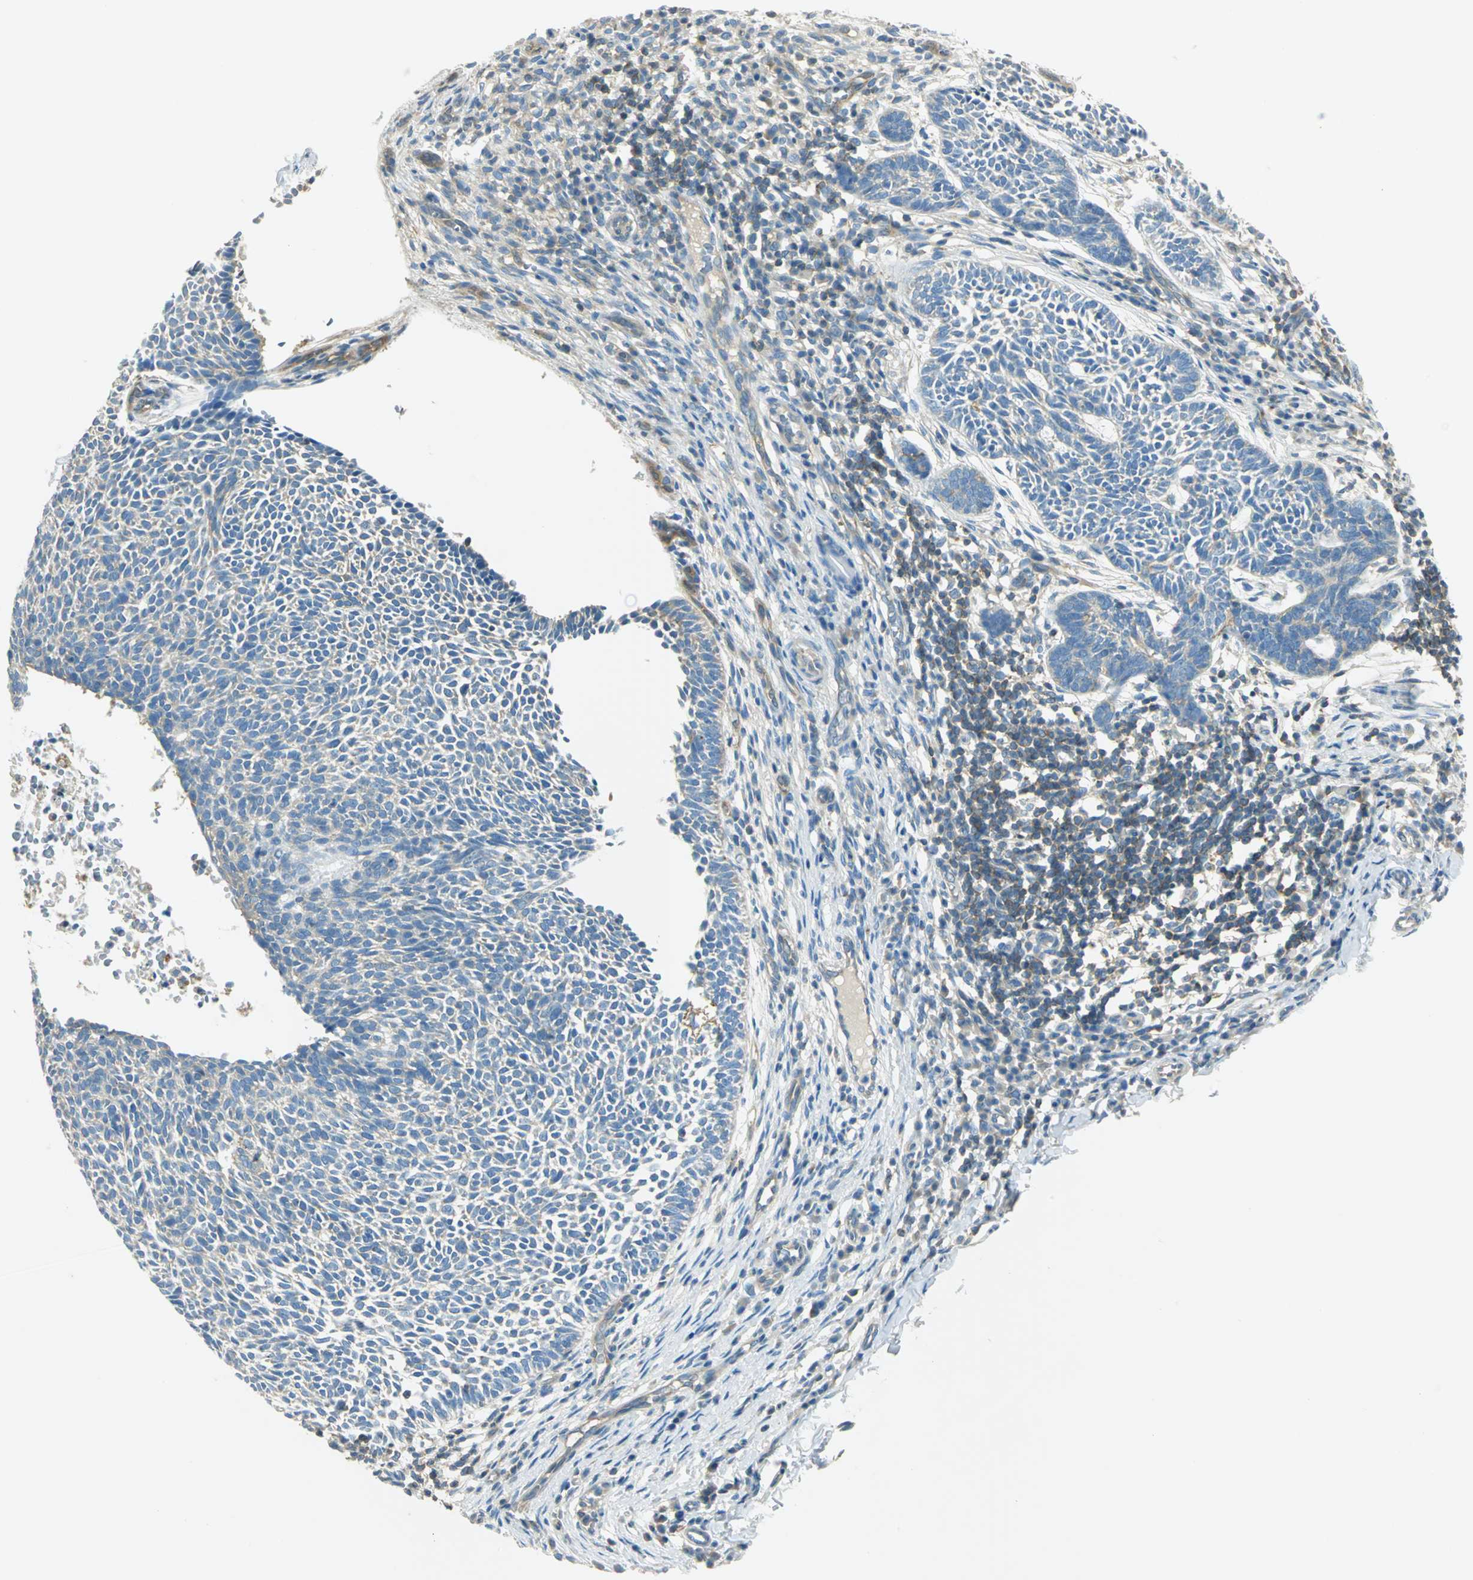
{"staining": {"intensity": "weak", "quantity": "<25%", "location": "cytoplasmic/membranous"}, "tissue": "skin cancer", "cell_type": "Tumor cells", "image_type": "cancer", "snomed": [{"axis": "morphology", "description": "Normal tissue, NOS"}, {"axis": "morphology", "description": "Basal cell carcinoma"}, {"axis": "topography", "description": "Skin"}], "caption": "IHC image of skin cancer stained for a protein (brown), which displays no staining in tumor cells. The staining was performed using DAB to visualize the protein expression in brown, while the nuclei were stained in blue with hematoxylin (Magnification: 20x).", "gene": "TSC22D2", "patient": {"sex": "male", "age": 87}}